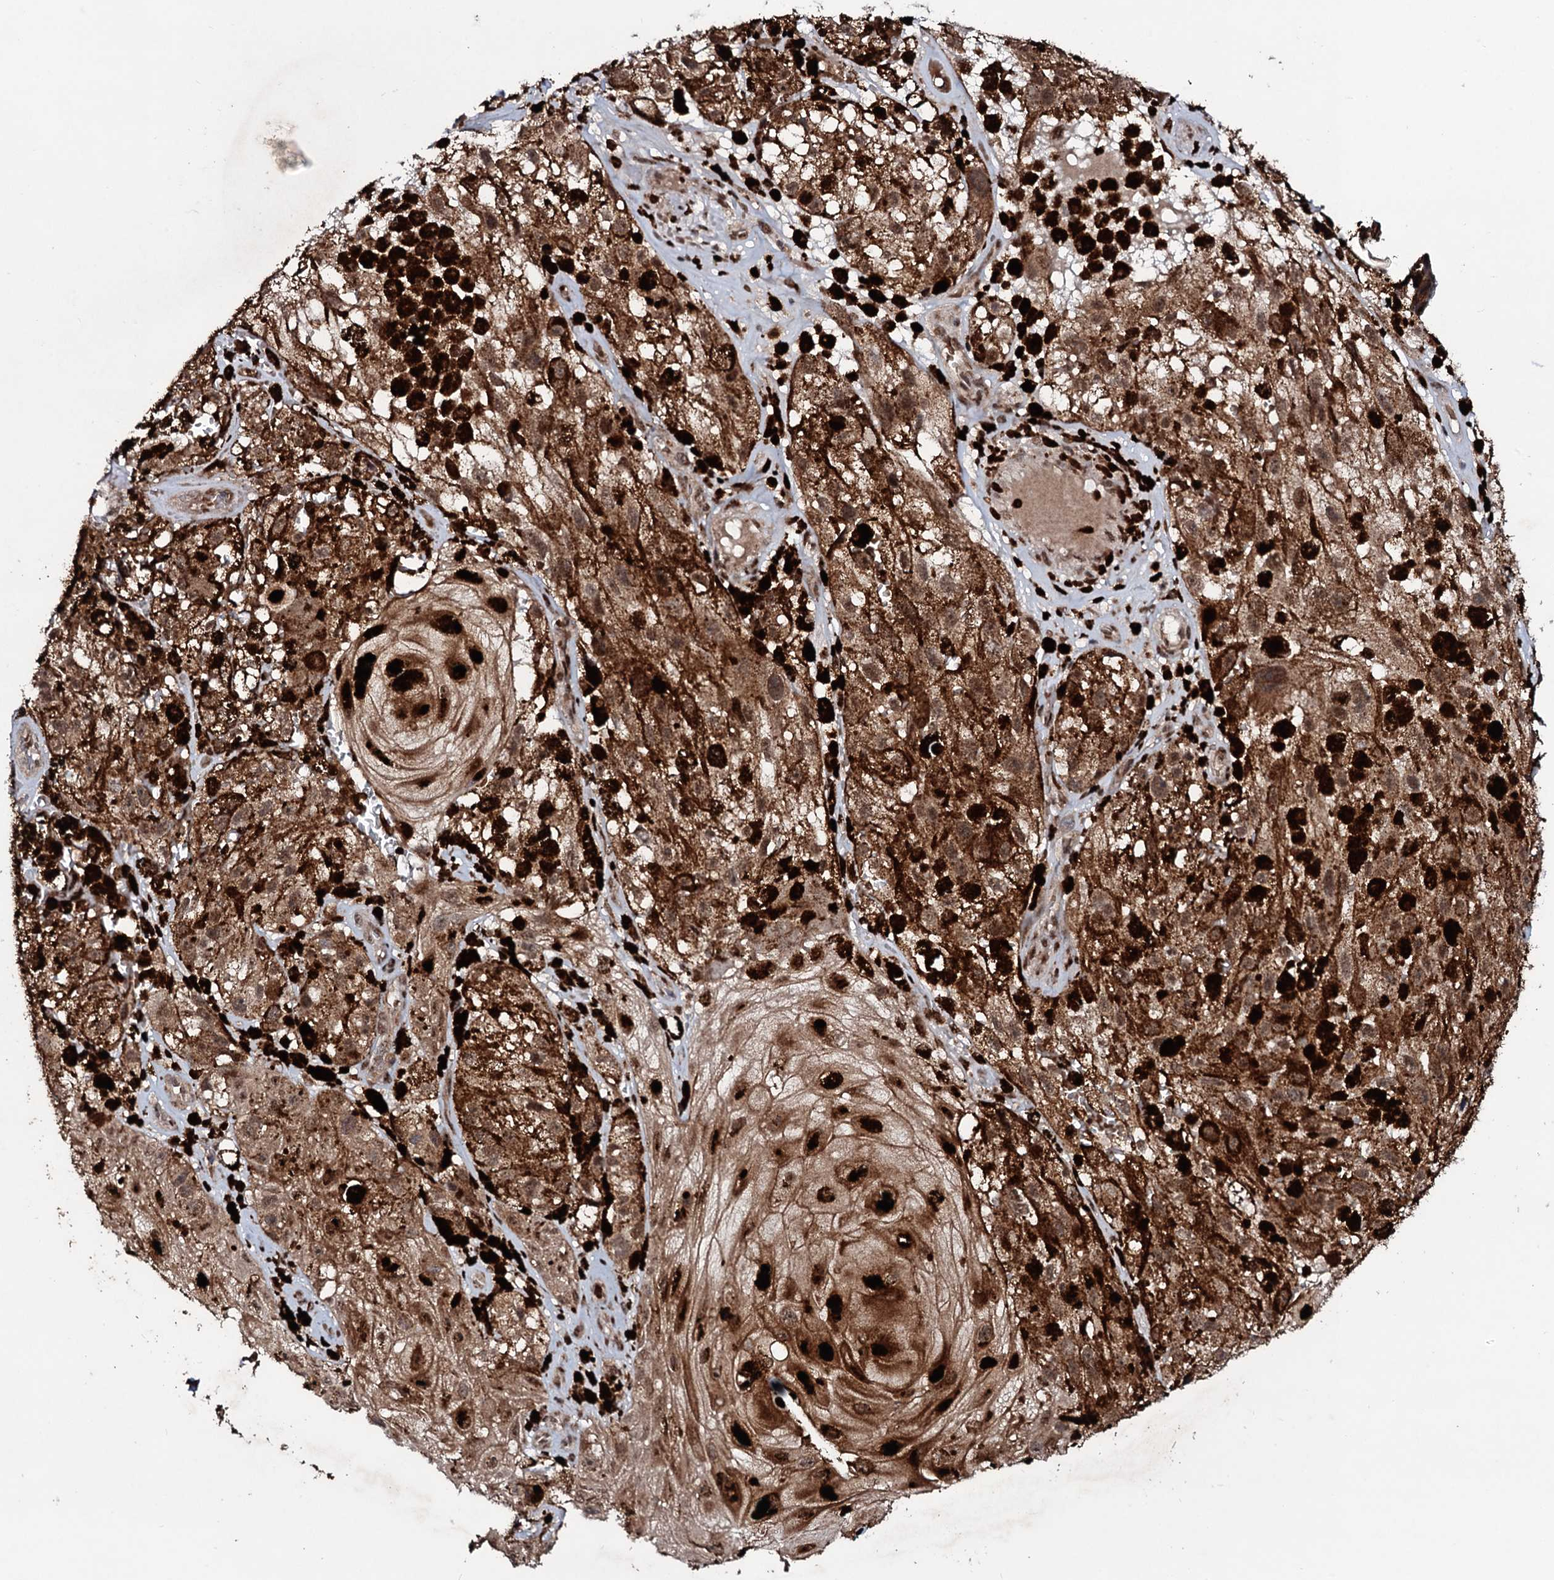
{"staining": {"intensity": "moderate", "quantity": ">75%", "location": "cytoplasmic/membranous,nuclear"}, "tissue": "melanoma", "cell_type": "Tumor cells", "image_type": "cancer", "snomed": [{"axis": "morphology", "description": "Malignant melanoma, NOS"}, {"axis": "topography", "description": "Skin"}], "caption": "Moderate cytoplasmic/membranous and nuclear expression for a protein is identified in about >75% of tumor cells of melanoma using immunohistochemistry.", "gene": "COG6", "patient": {"sex": "male", "age": 88}}